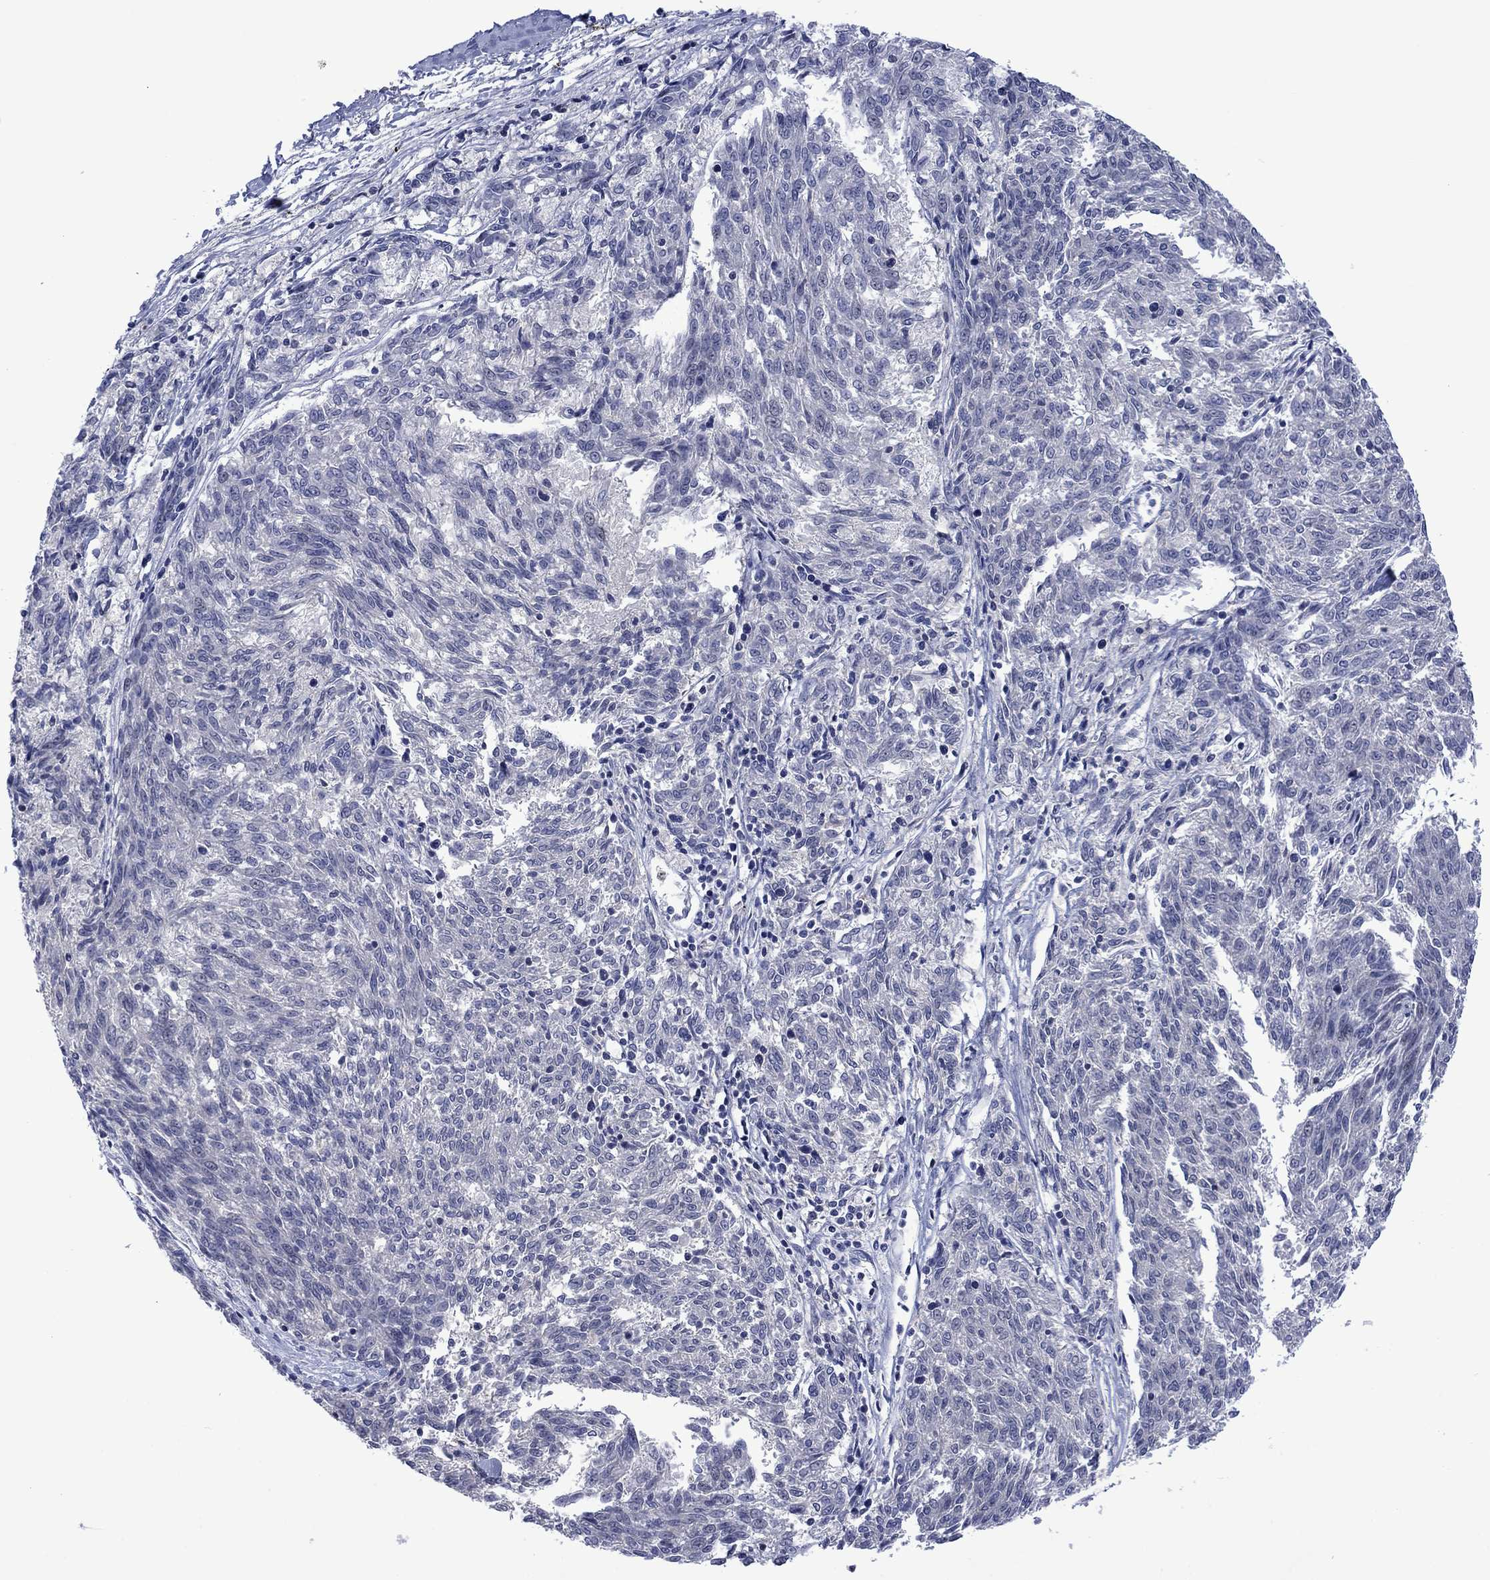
{"staining": {"intensity": "negative", "quantity": "none", "location": "none"}, "tissue": "melanoma", "cell_type": "Tumor cells", "image_type": "cancer", "snomed": [{"axis": "morphology", "description": "Malignant melanoma, NOS"}, {"axis": "topography", "description": "Skin"}], "caption": "Protein analysis of melanoma displays no significant positivity in tumor cells.", "gene": "AGL", "patient": {"sex": "female", "age": 72}}